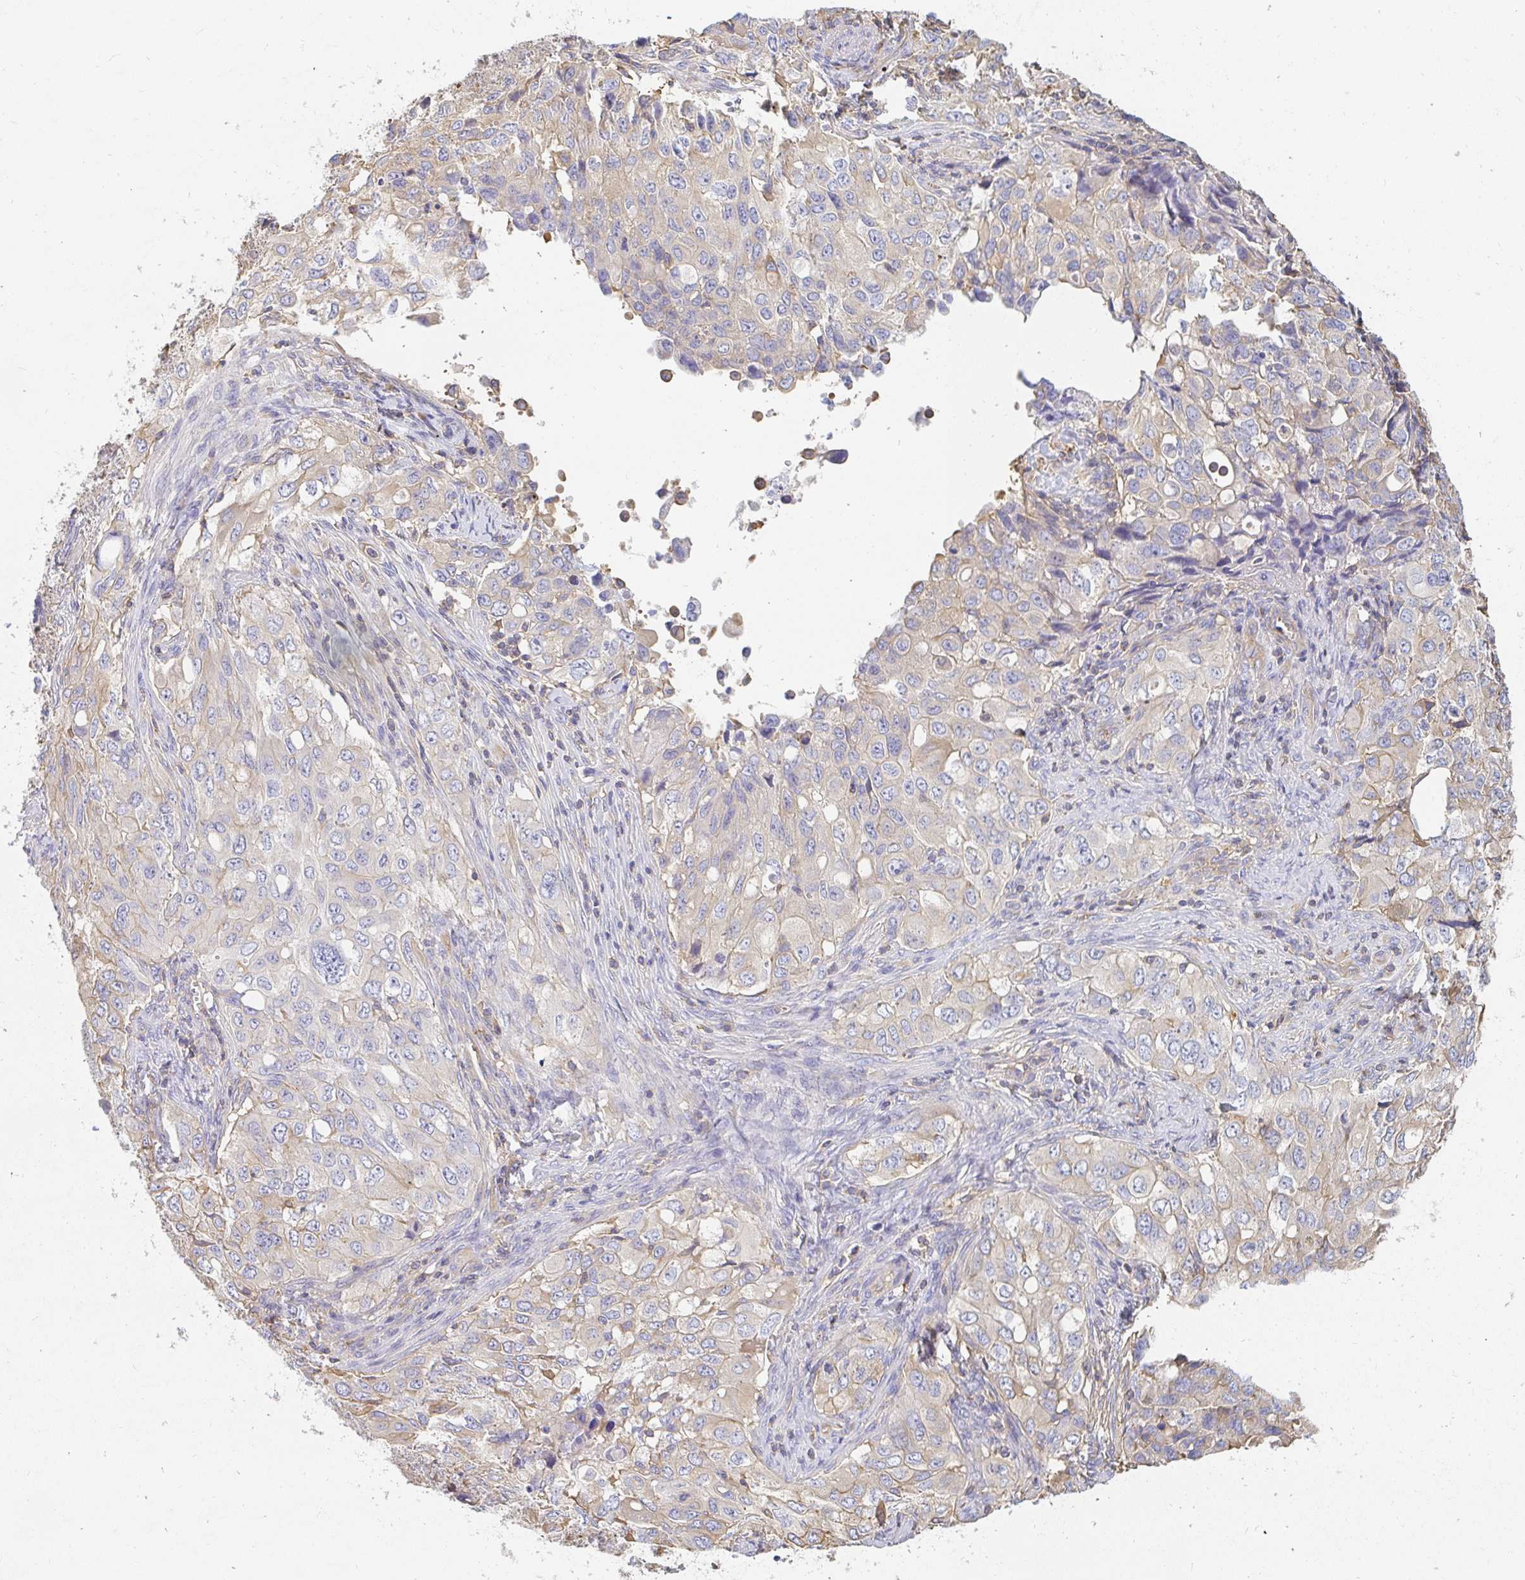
{"staining": {"intensity": "weak", "quantity": "<25%", "location": "cytoplasmic/membranous"}, "tissue": "lung cancer", "cell_type": "Tumor cells", "image_type": "cancer", "snomed": [{"axis": "morphology", "description": "Adenocarcinoma, NOS"}, {"axis": "morphology", "description": "Adenocarcinoma, metastatic, NOS"}, {"axis": "topography", "description": "Lymph node"}, {"axis": "topography", "description": "Lung"}], "caption": "Tumor cells show no significant protein positivity in metastatic adenocarcinoma (lung). (DAB immunohistochemistry visualized using brightfield microscopy, high magnification).", "gene": "TSPAN19", "patient": {"sex": "female", "age": 42}}